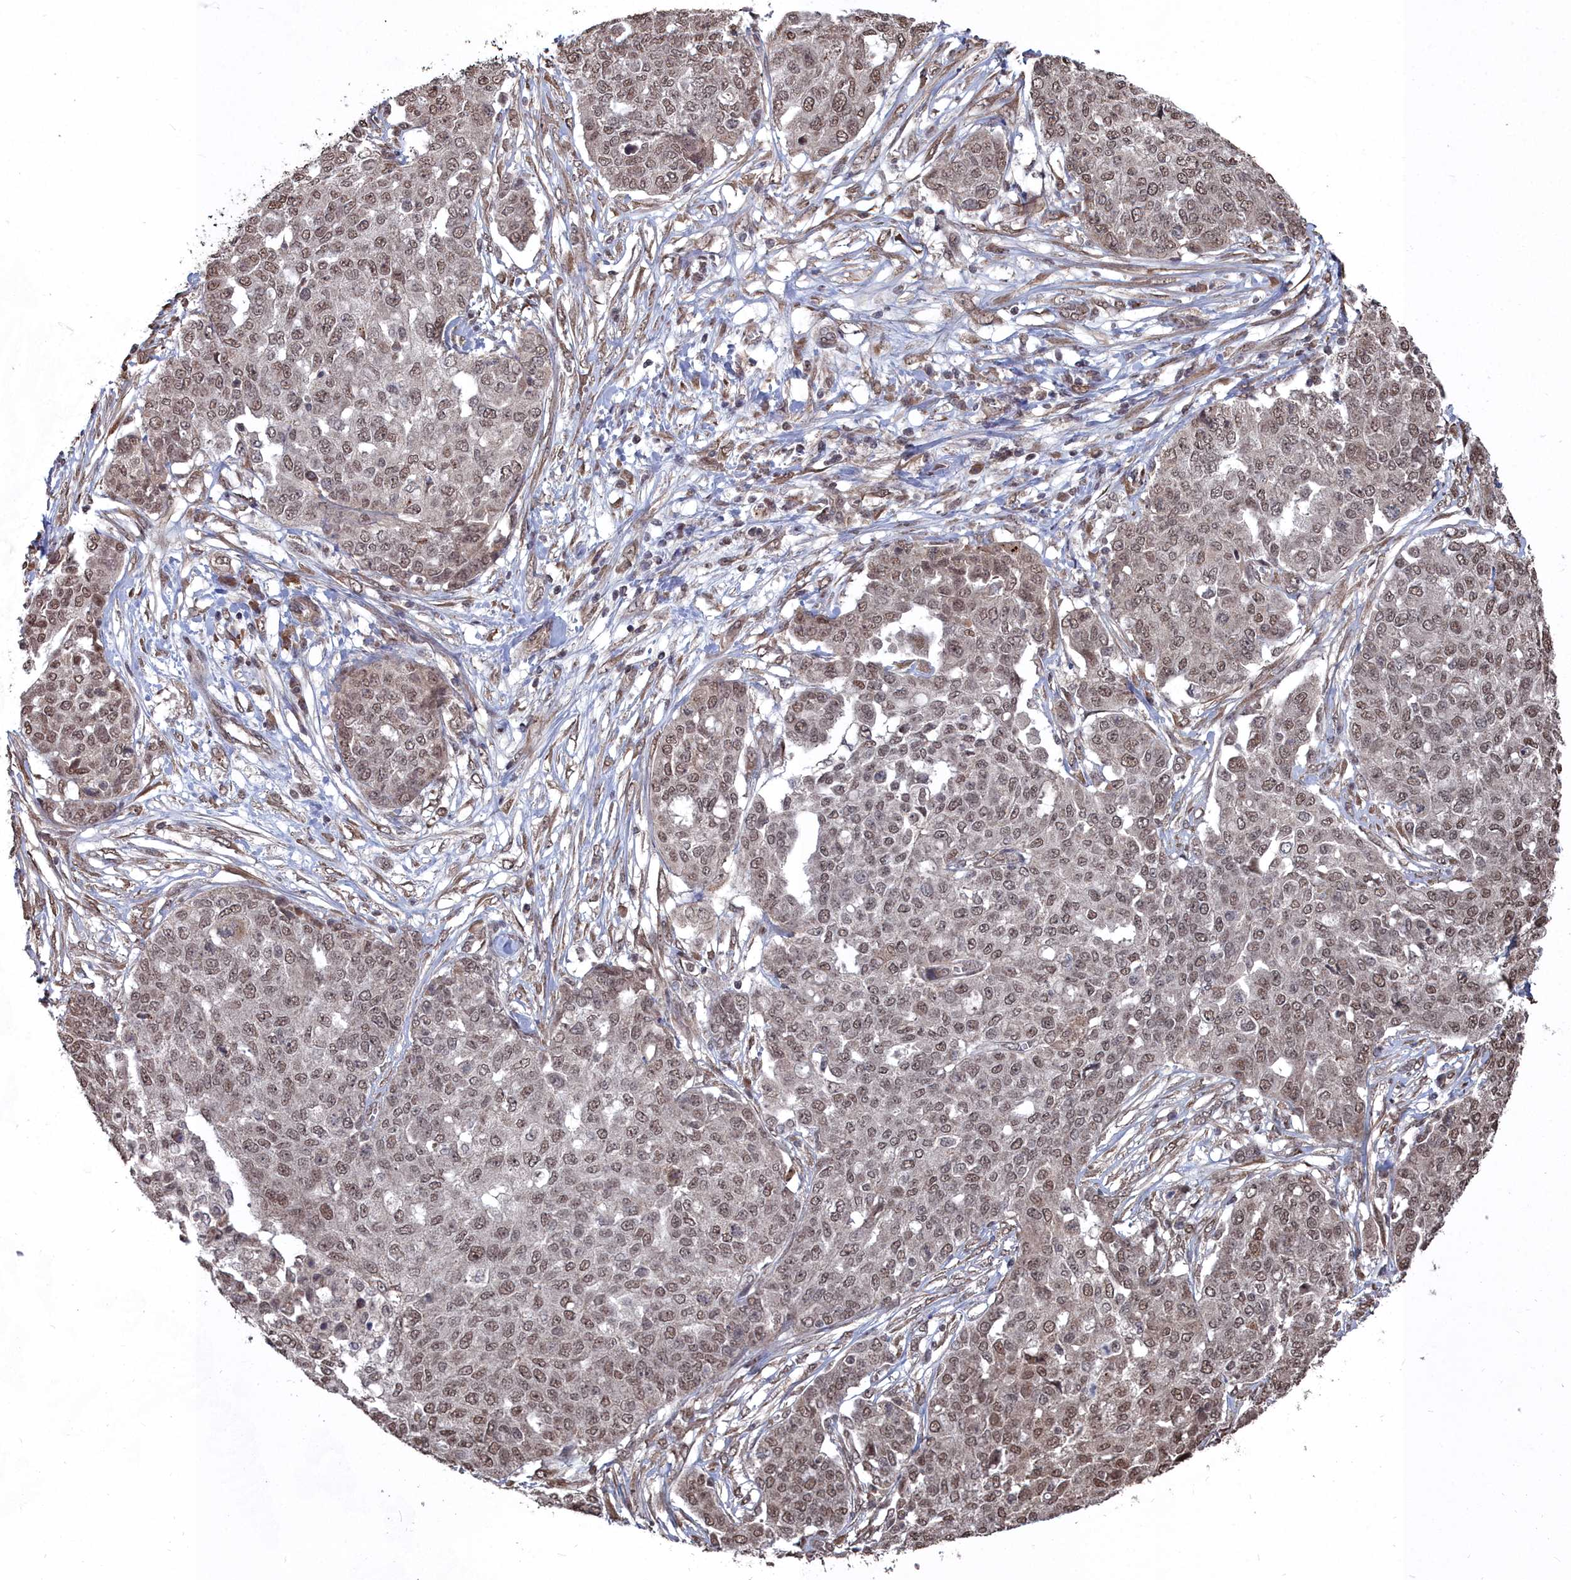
{"staining": {"intensity": "moderate", "quantity": ">75%", "location": "nuclear"}, "tissue": "ovarian cancer", "cell_type": "Tumor cells", "image_type": "cancer", "snomed": [{"axis": "morphology", "description": "Cystadenocarcinoma, serous, NOS"}, {"axis": "topography", "description": "Soft tissue"}, {"axis": "topography", "description": "Ovary"}], "caption": "IHC of human ovarian cancer (serous cystadenocarcinoma) shows medium levels of moderate nuclear positivity in approximately >75% of tumor cells.", "gene": "CCNP", "patient": {"sex": "female", "age": 57}}